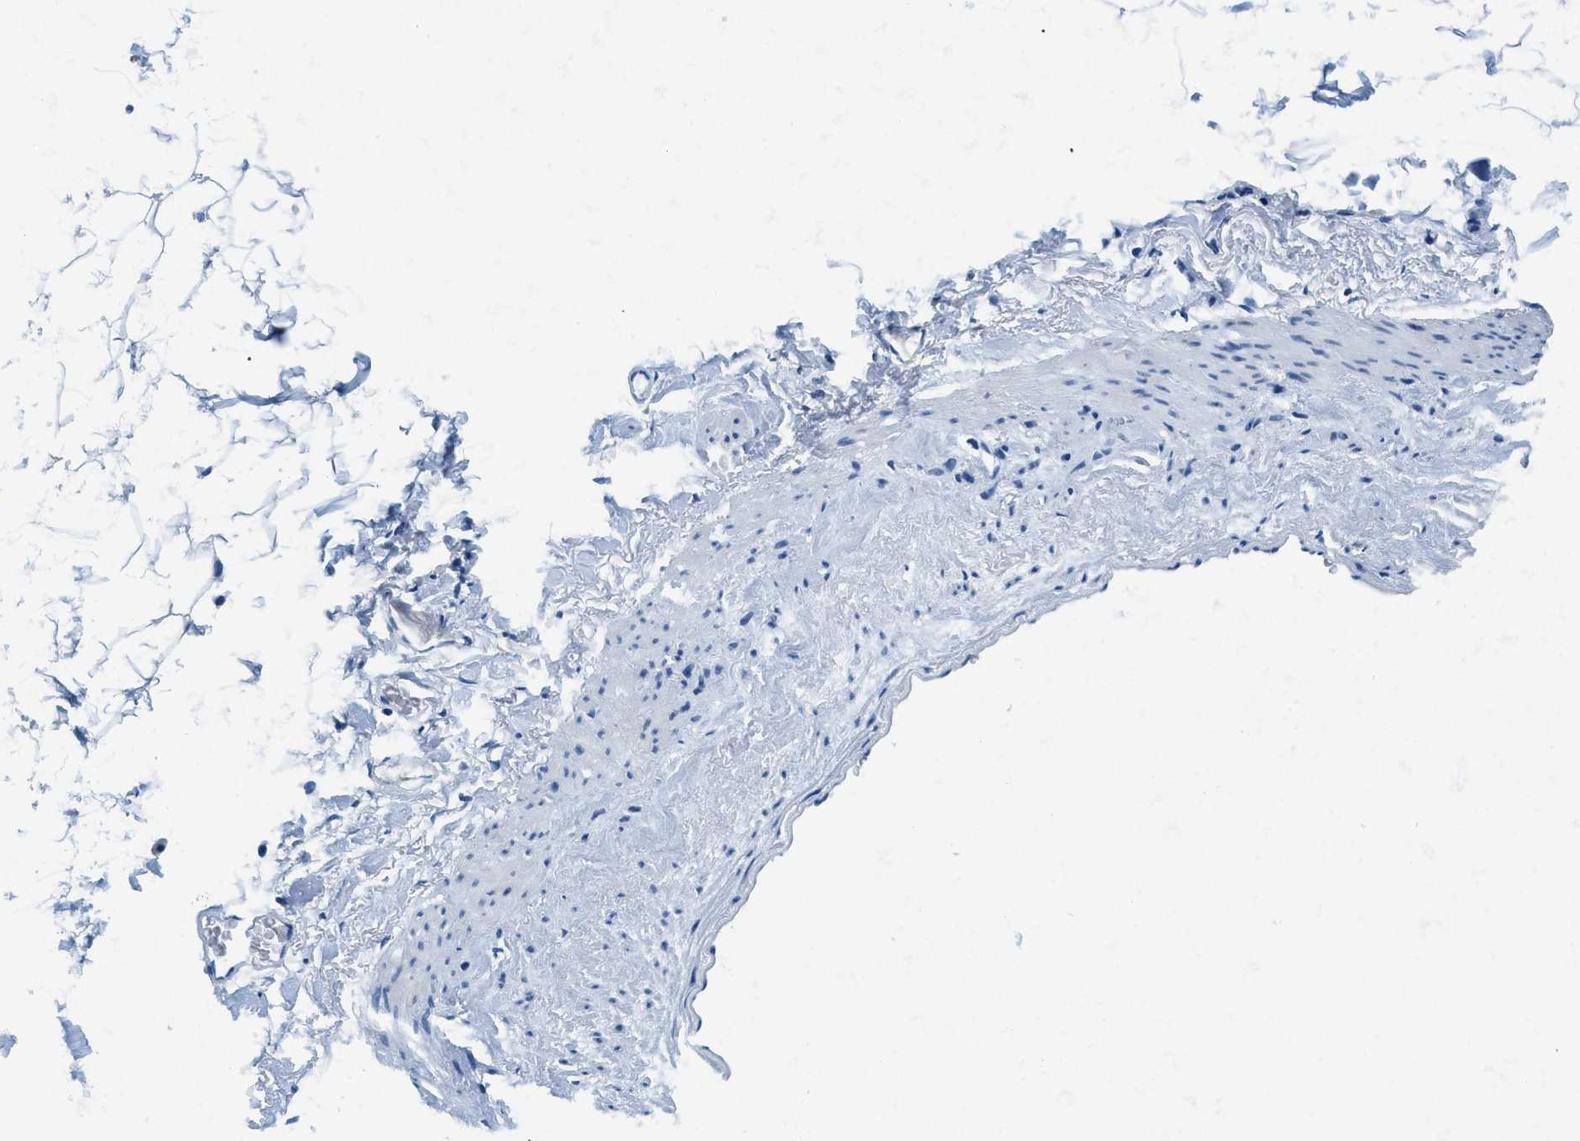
{"staining": {"intensity": "negative", "quantity": "none", "location": "none"}, "tissue": "adipose tissue", "cell_type": "Adipocytes", "image_type": "normal", "snomed": [{"axis": "morphology", "description": "Normal tissue, NOS"}, {"axis": "topography", "description": "Breast"}, {"axis": "topography", "description": "Soft tissue"}], "caption": "This is an immunohistochemistry (IHC) micrograph of normal human adipose tissue. There is no expression in adipocytes.", "gene": "GSTM3", "patient": {"sex": "female", "age": 75}}